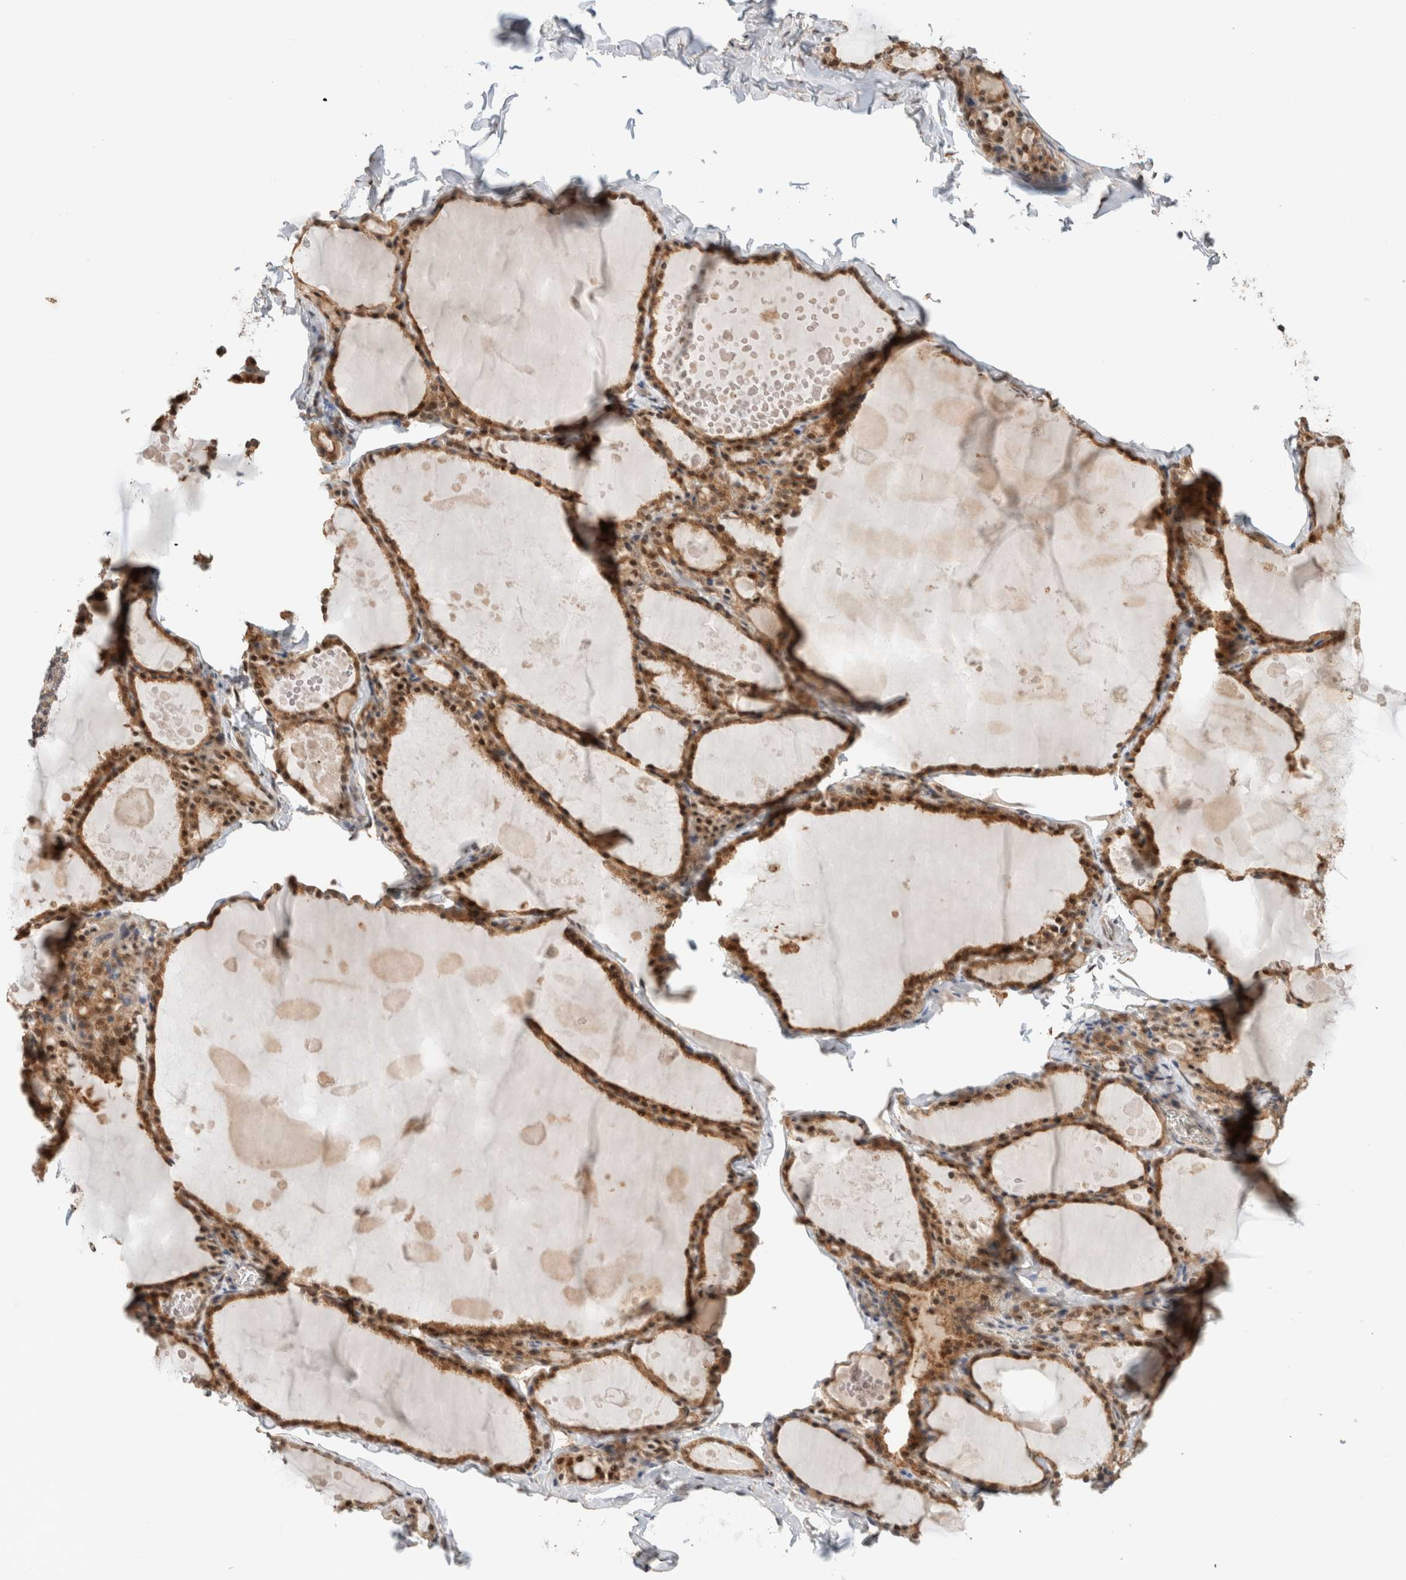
{"staining": {"intensity": "moderate", "quantity": ">75%", "location": "cytoplasmic/membranous,nuclear"}, "tissue": "thyroid gland", "cell_type": "Glandular cells", "image_type": "normal", "snomed": [{"axis": "morphology", "description": "Normal tissue, NOS"}, {"axis": "topography", "description": "Thyroid gland"}], "caption": "Thyroid gland was stained to show a protein in brown. There is medium levels of moderate cytoplasmic/membranous,nuclear staining in about >75% of glandular cells.", "gene": "OTUD6B", "patient": {"sex": "male", "age": 56}}